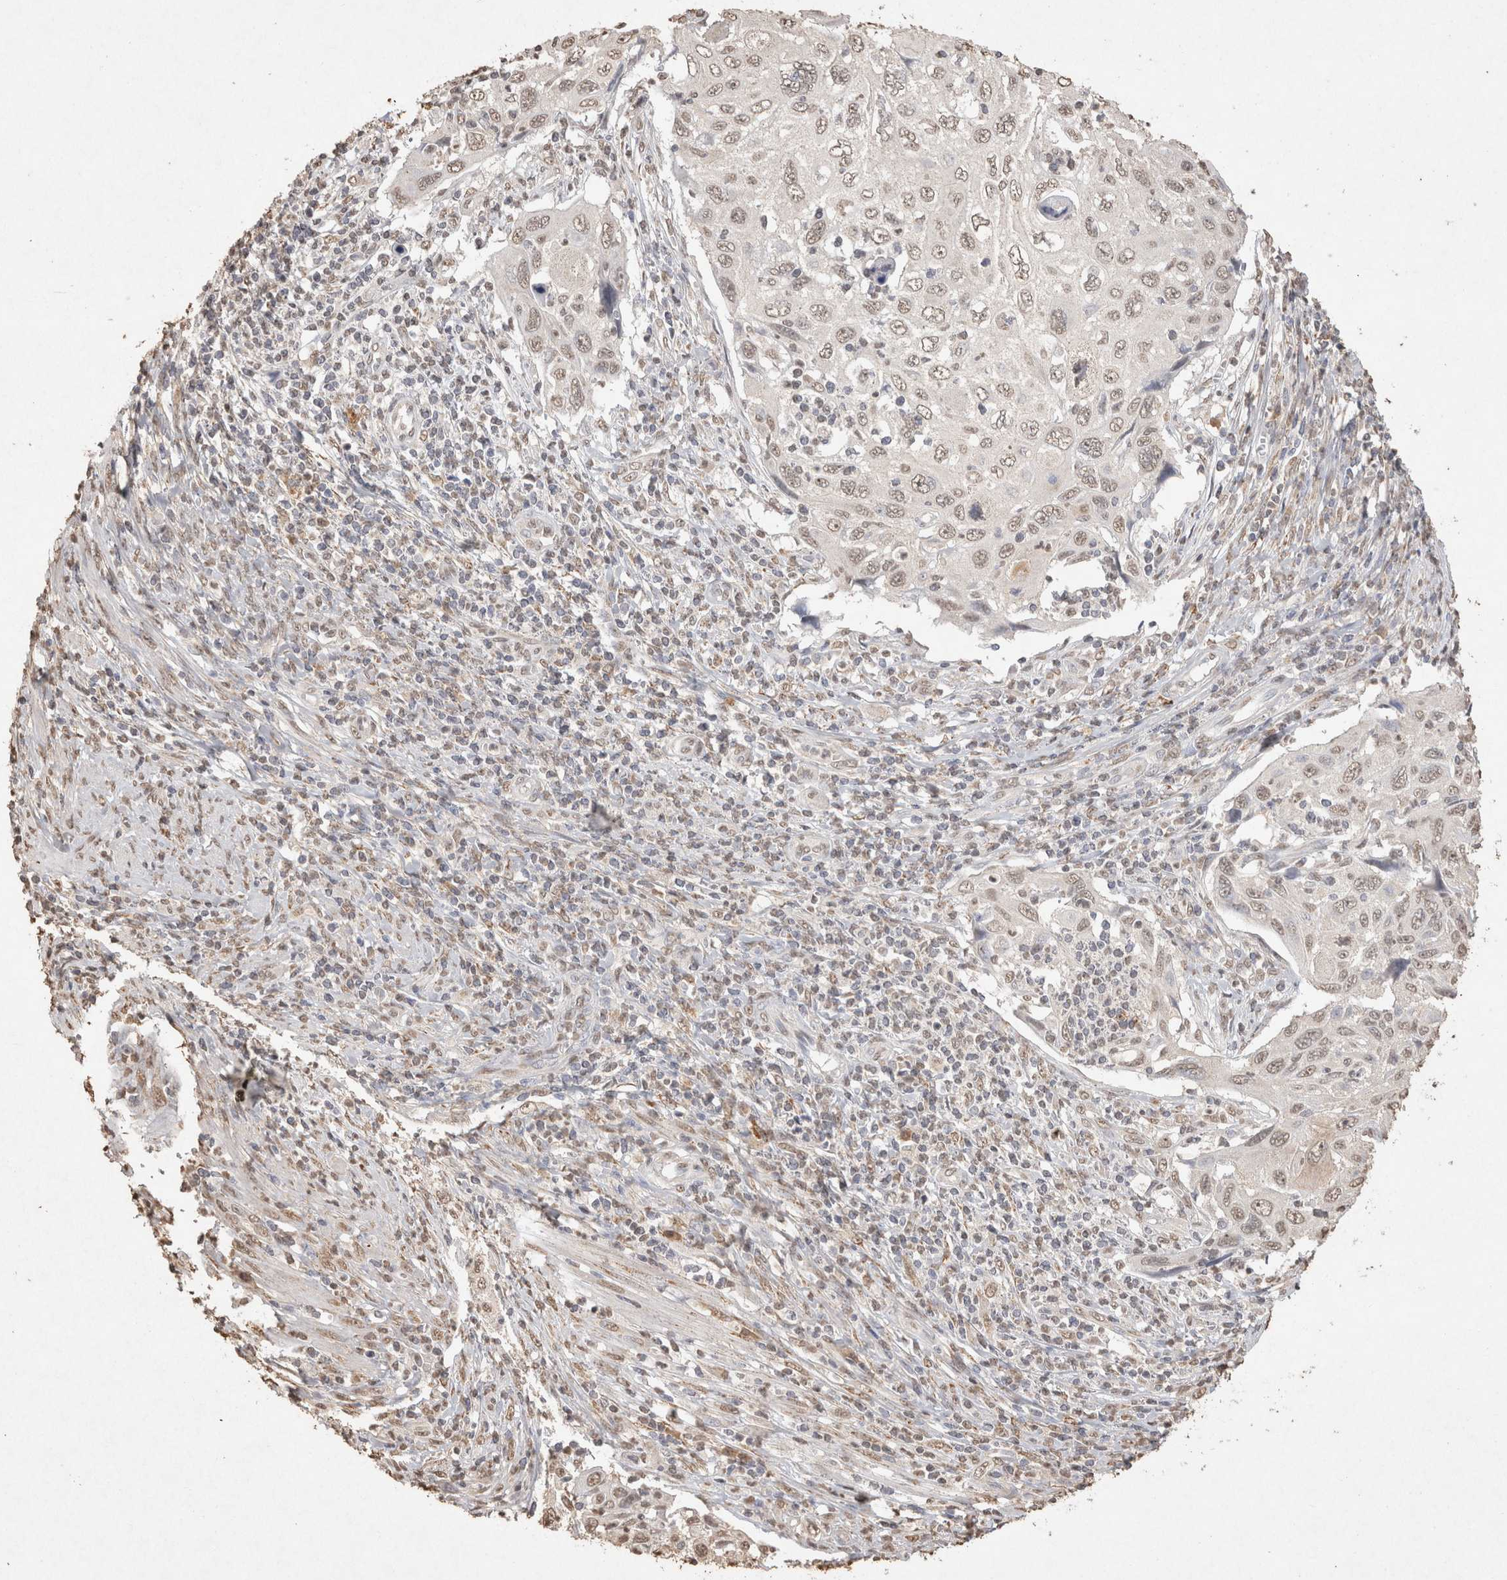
{"staining": {"intensity": "weak", "quantity": "25%-75%", "location": "nuclear"}, "tissue": "cervical cancer", "cell_type": "Tumor cells", "image_type": "cancer", "snomed": [{"axis": "morphology", "description": "Squamous cell carcinoma, NOS"}, {"axis": "topography", "description": "Cervix"}], "caption": "Immunohistochemical staining of cervical cancer demonstrates weak nuclear protein expression in about 25%-75% of tumor cells. (DAB = brown stain, brightfield microscopy at high magnification).", "gene": "MLX", "patient": {"sex": "female", "age": 70}}